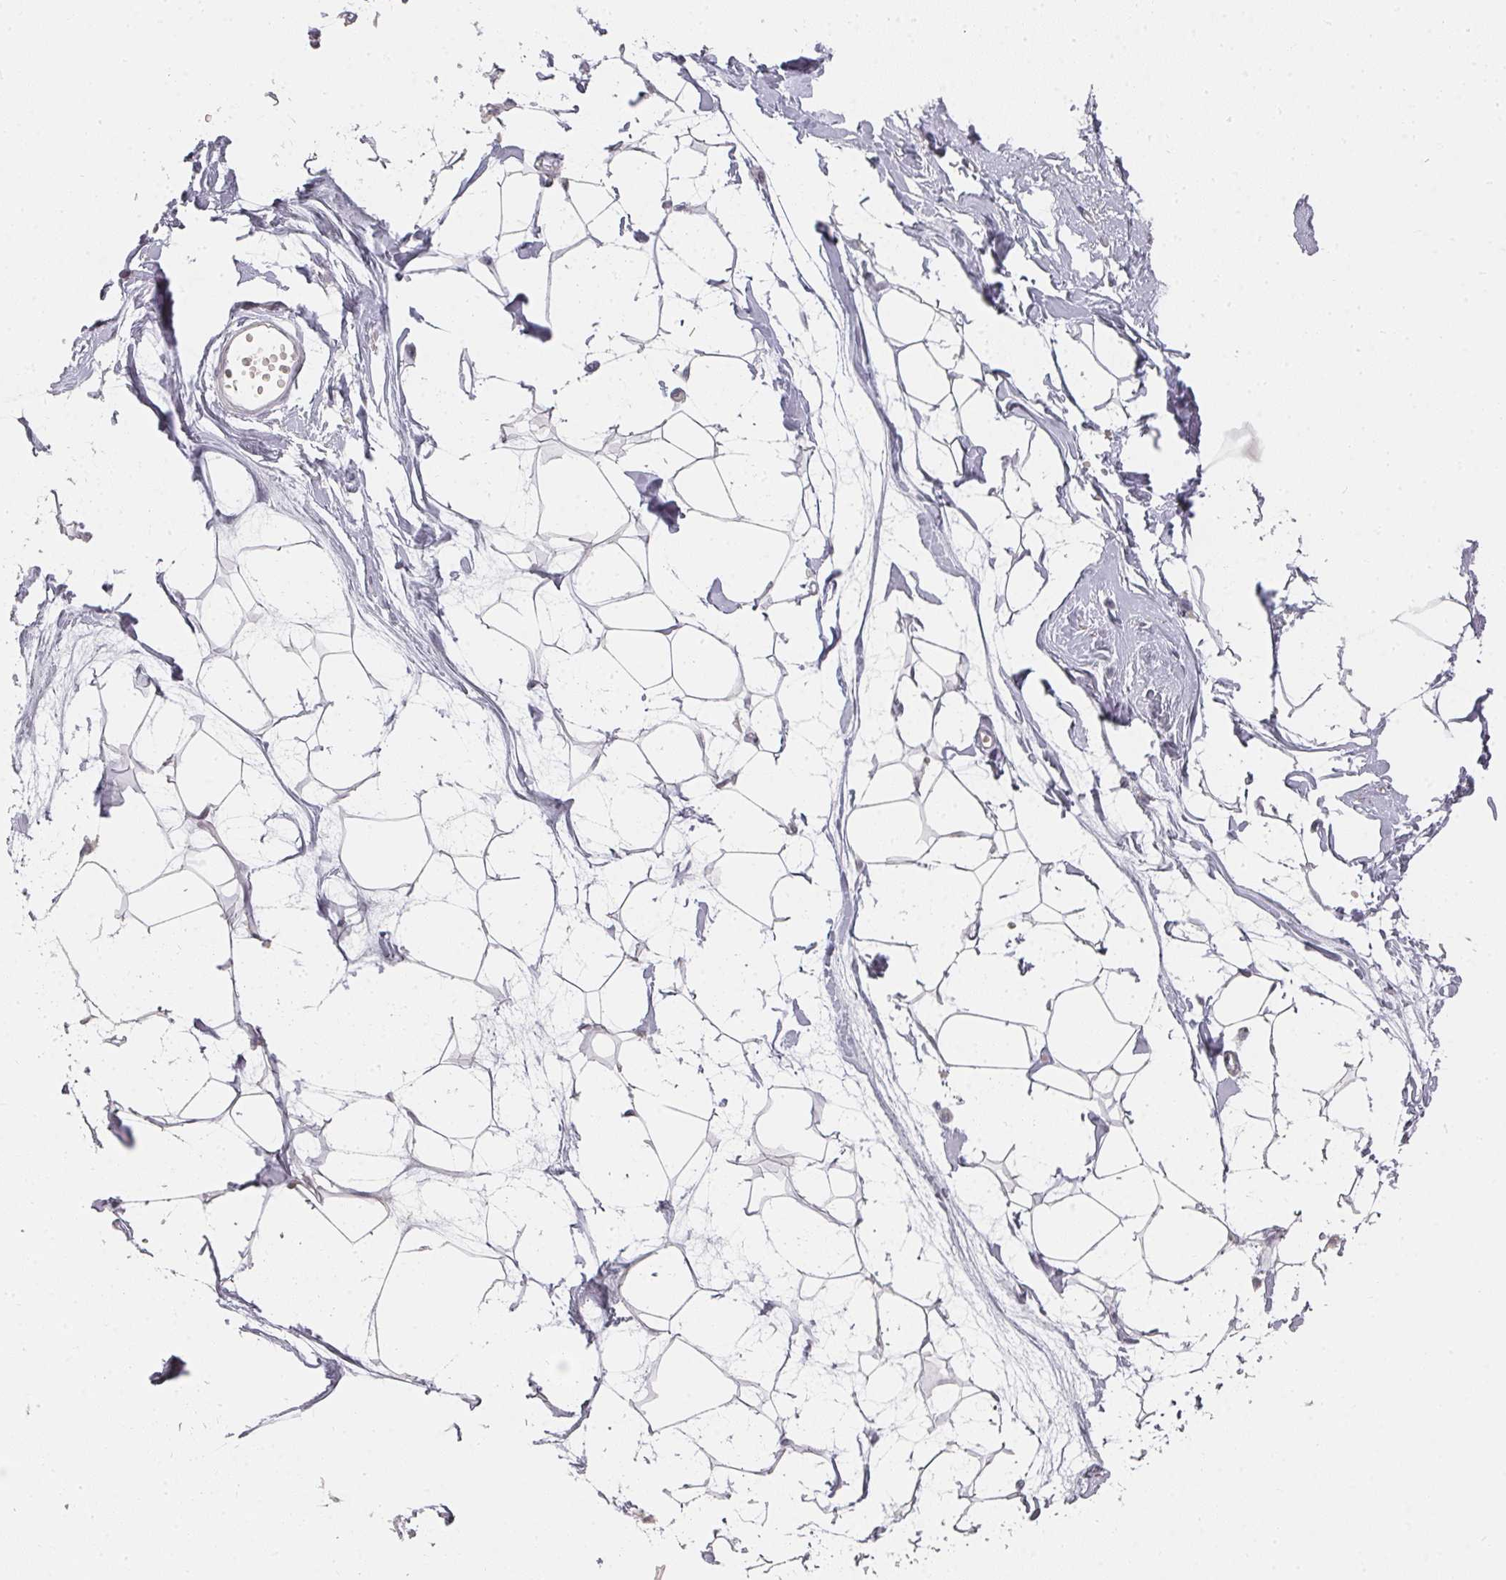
{"staining": {"intensity": "negative", "quantity": "none", "location": "none"}, "tissue": "breast", "cell_type": "Adipocytes", "image_type": "normal", "snomed": [{"axis": "morphology", "description": "Normal tissue, NOS"}, {"axis": "topography", "description": "Breast"}], "caption": "Adipocytes show no significant expression in normal breast.", "gene": "SHISA2", "patient": {"sex": "female", "age": 45}}